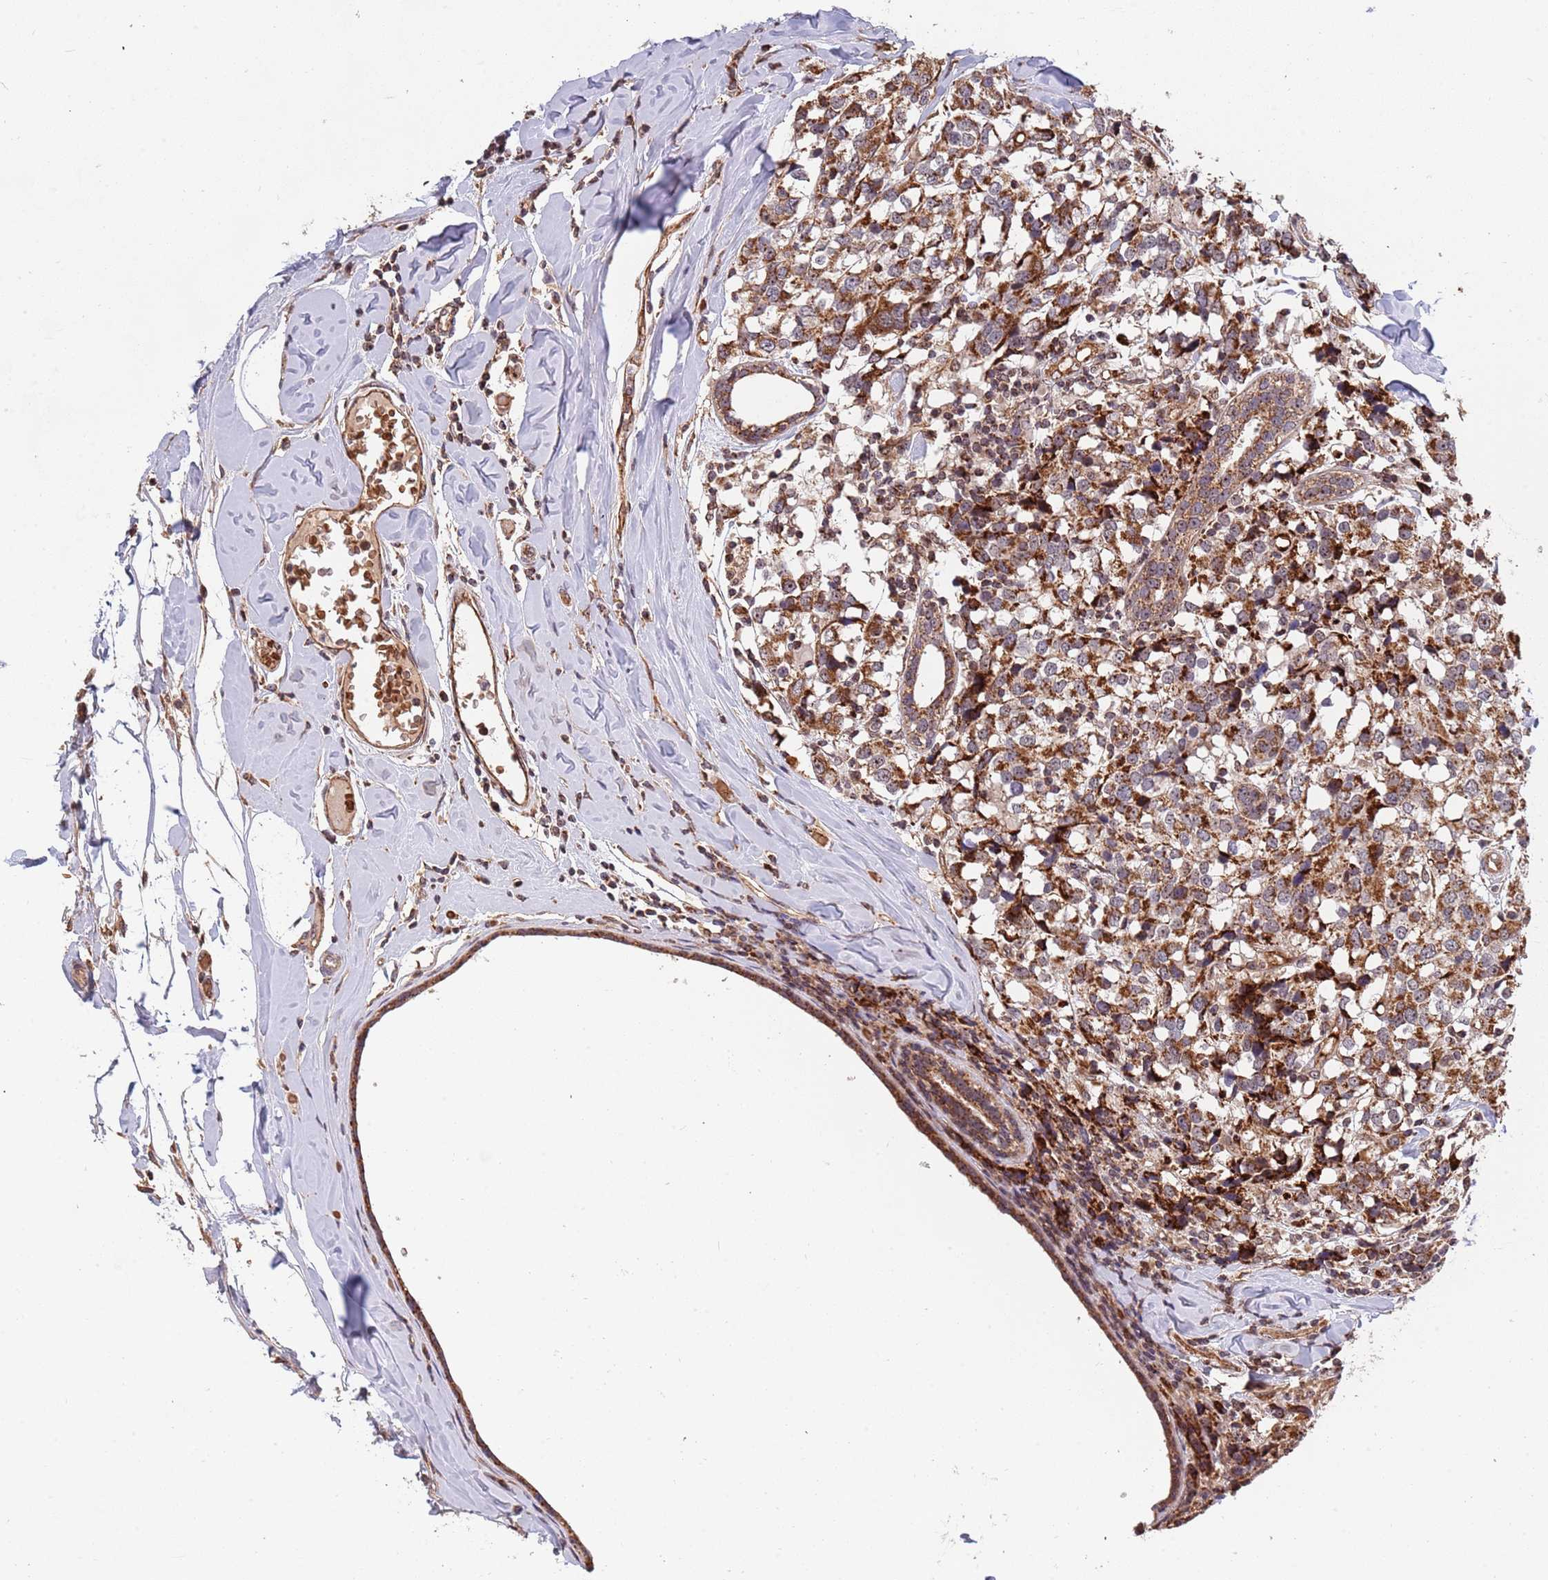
{"staining": {"intensity": "moderate", "quantity": ">75%", "location": "cytoplasmic/membranous"}, "tissue": "breast cancer", "cell_type": "Tumor cells", "image_type": "cancer", "snomed": [{"axis": "morphology", "description": "Lobular carcinoma"}, {"axis": "topography", "description": "Breast"}], "caption": "Protein expression analysis of lobular carcinoma (breast) exhibits moderate cytoplasmic/membranous staining in about >75% of tumor cells.", "gene": "DCHS1", "patient": {"sex": "female", "age": 59}}